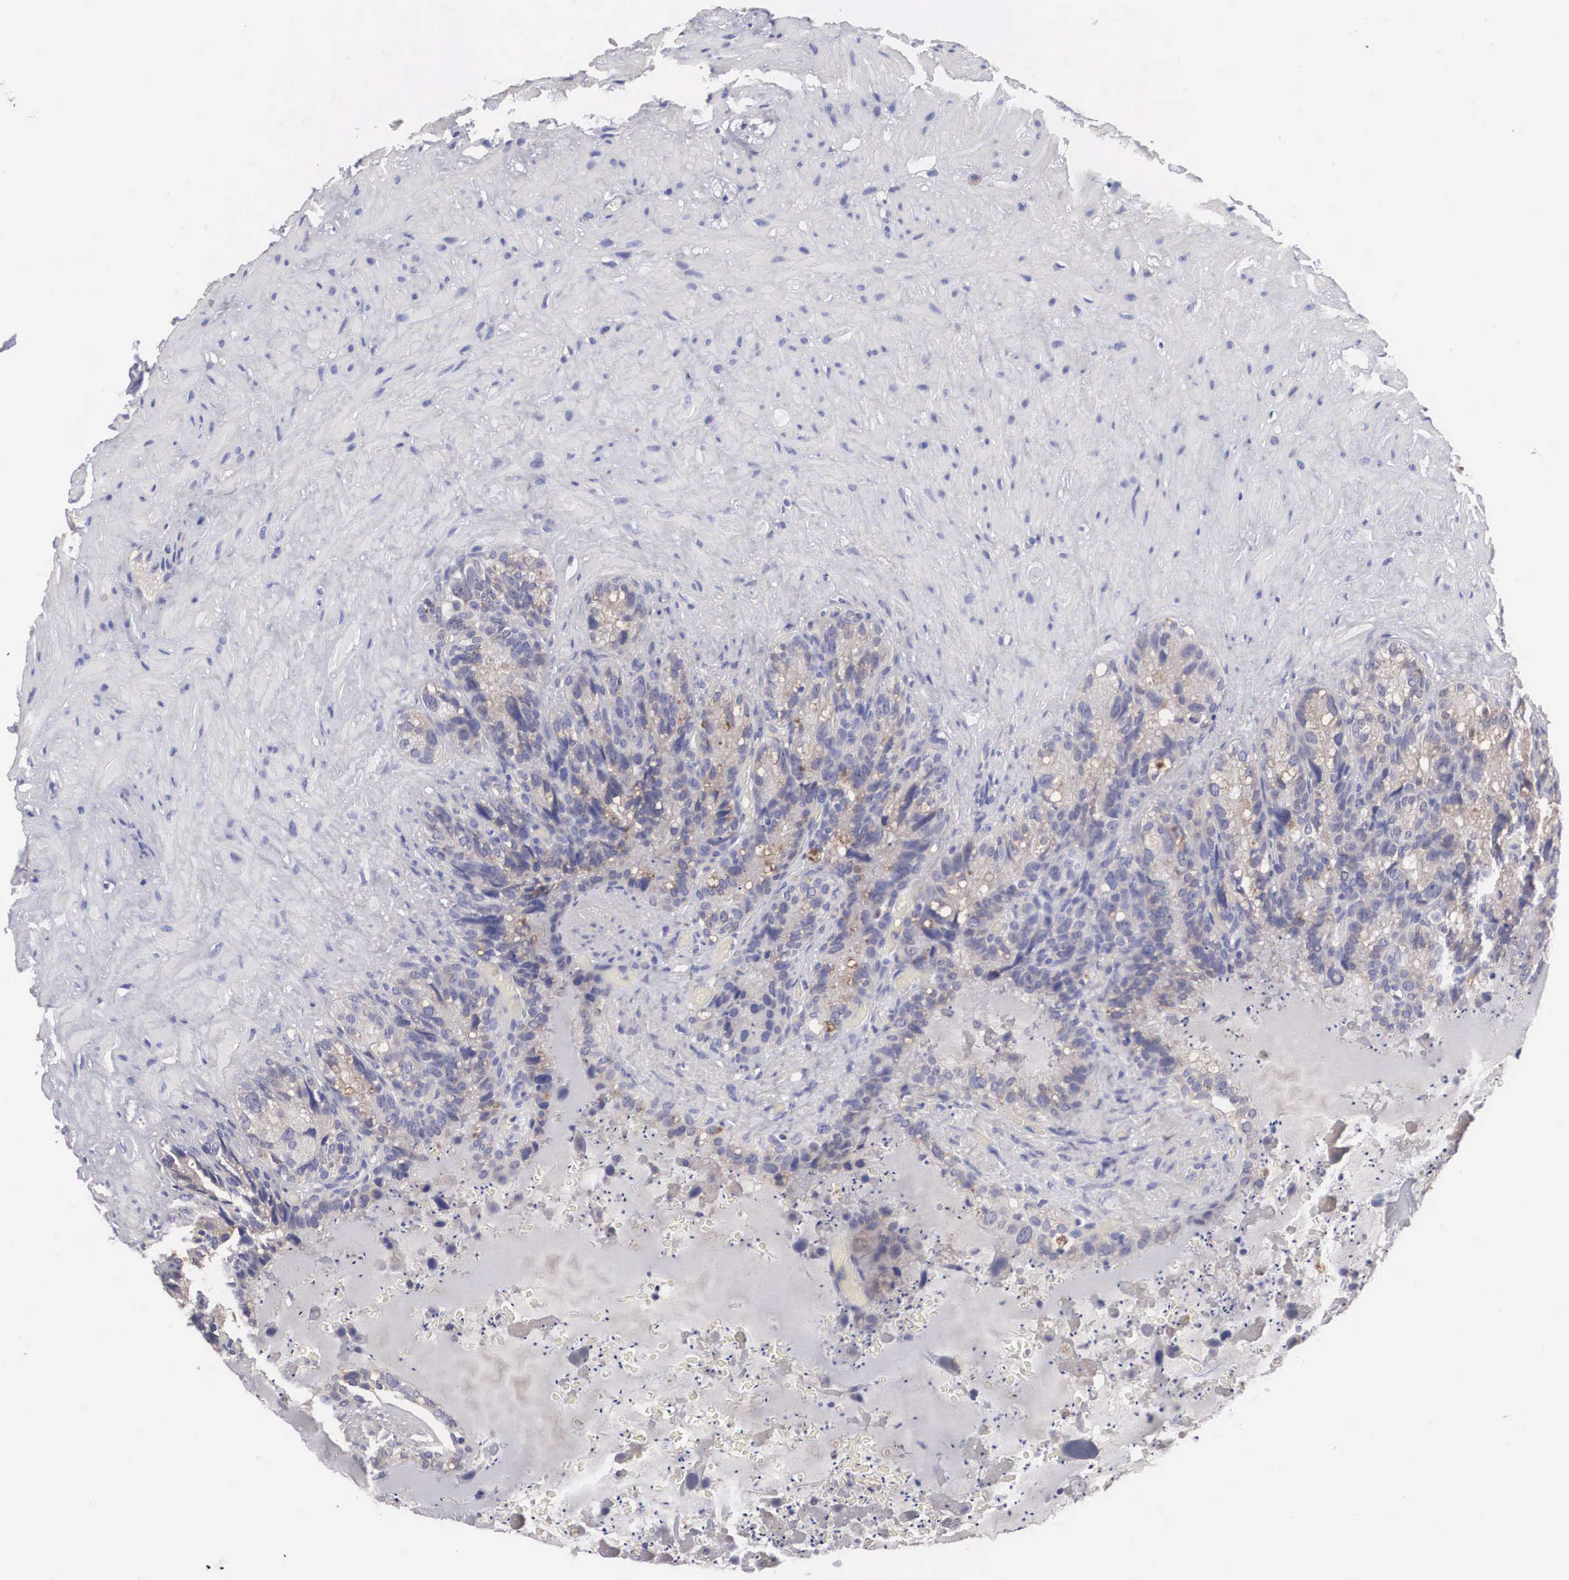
{"staining": {"intensity": "weak", "quantity": "25%-75%", "location": "cytoplasmic/membranous"}, "tissue": "seminal vesicle", "cell_type": "Glandular cells", "image_type": "normal", "snomed": [{"axis": "morphology", "description": "Normal tissue, NOS"}, {"axis": "topography", "description": "Seminal veicle"}], "caption": "Human seminal vesicle stained for a protein (brown) shows weak cytoplasmic/membranous positive positivity in about 25%-75% of glandular cells.", "gene": "ABHD4", "patient": {"sex": "male", "age": 63}}